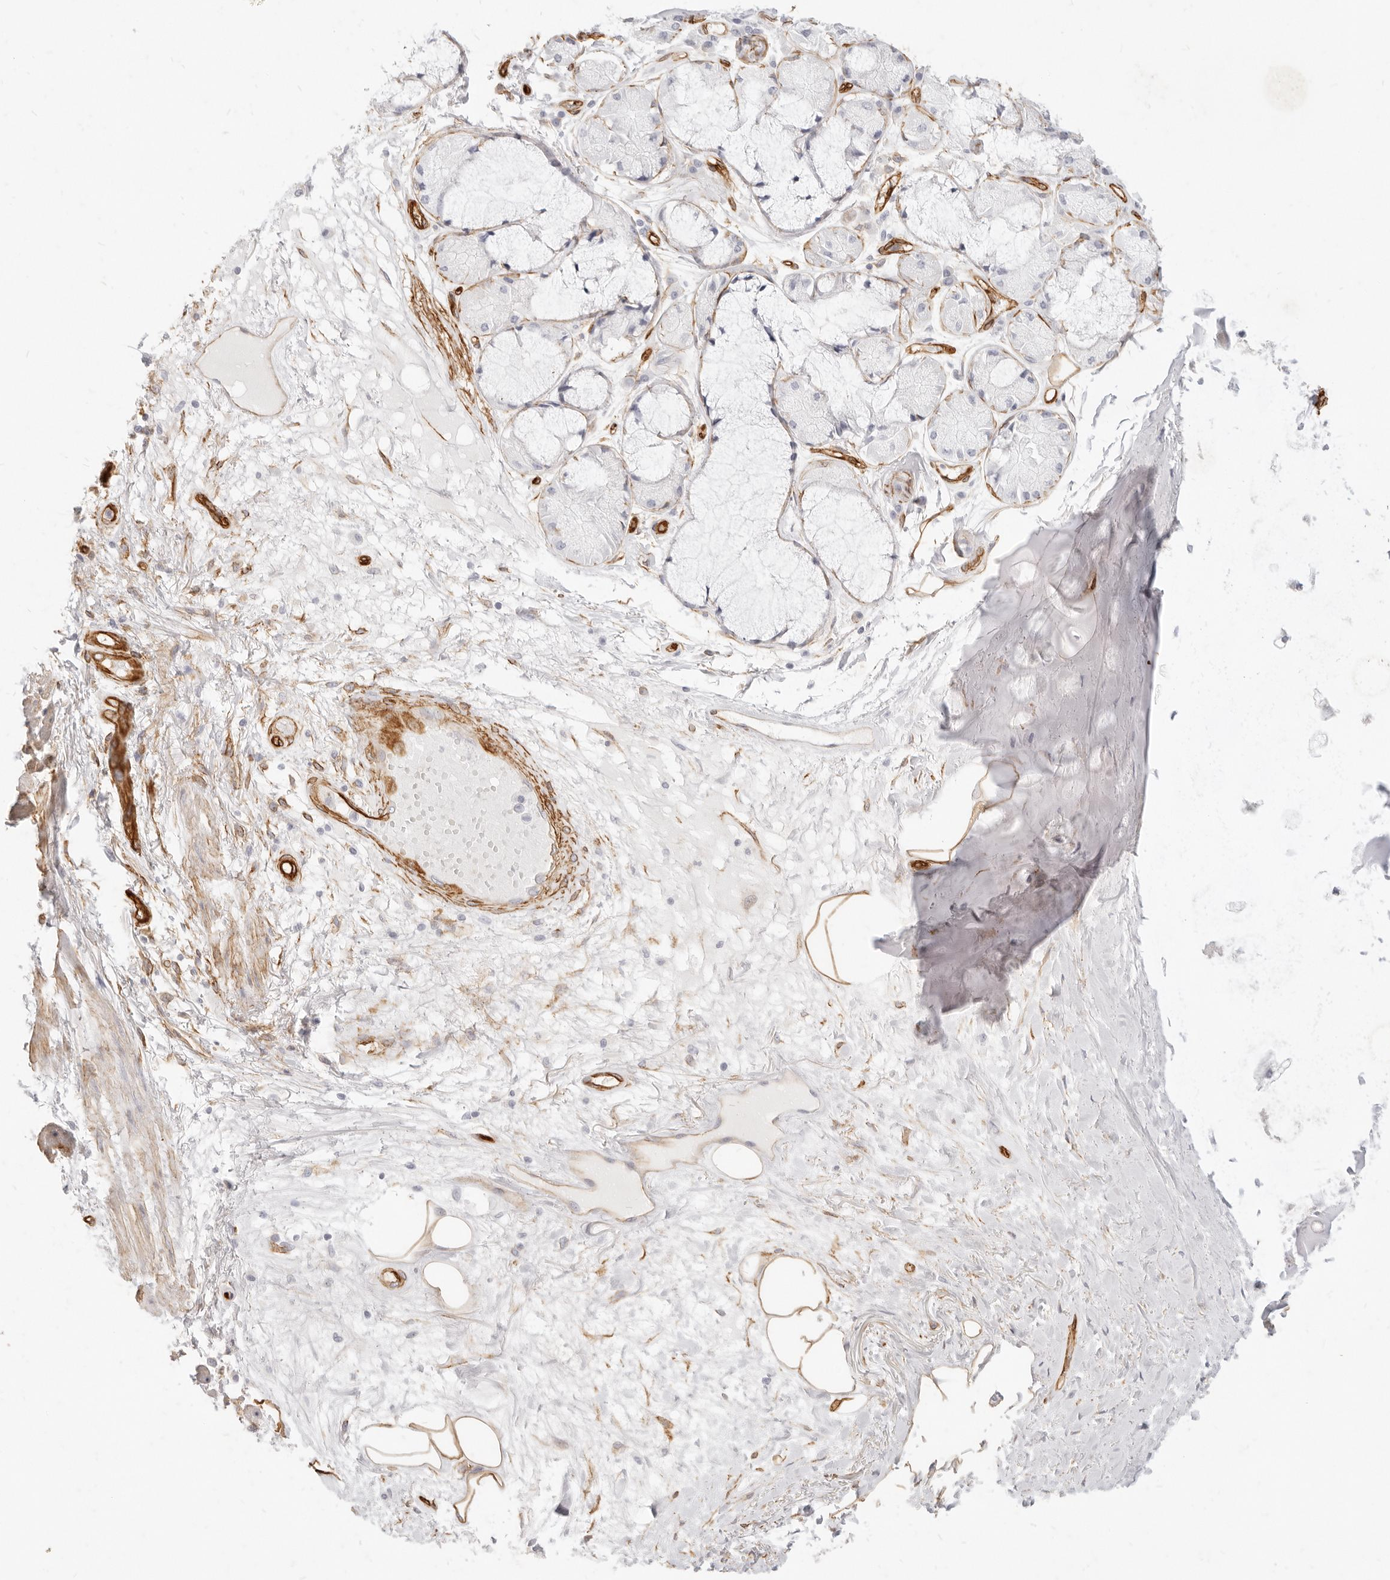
{"staining": {"intensity": "moderate", "quantity": "25%-75%", "location": "cytoplasmic/membranous"}, "tissue": "adipose tissue", "cell_type": "Adipocytes", "image_type": "normal", "snomed": [{"axis": "morphology", "description": "Normal tissue, NOS"}, {"axis": "topography", "description": "Bronchus"}], "caption": "Adipocytes show medium levels of moderate cytoplasmic/membranous expression in about 25%-75% of cells in unremarkable human adipose tissue. The staining was performed using DAB, with brown indicating positive protein expression. Nuclei are stained blue with hematoxylin.", "gene": "NUS1", "patient": {"sex": "male", "age": 66}}